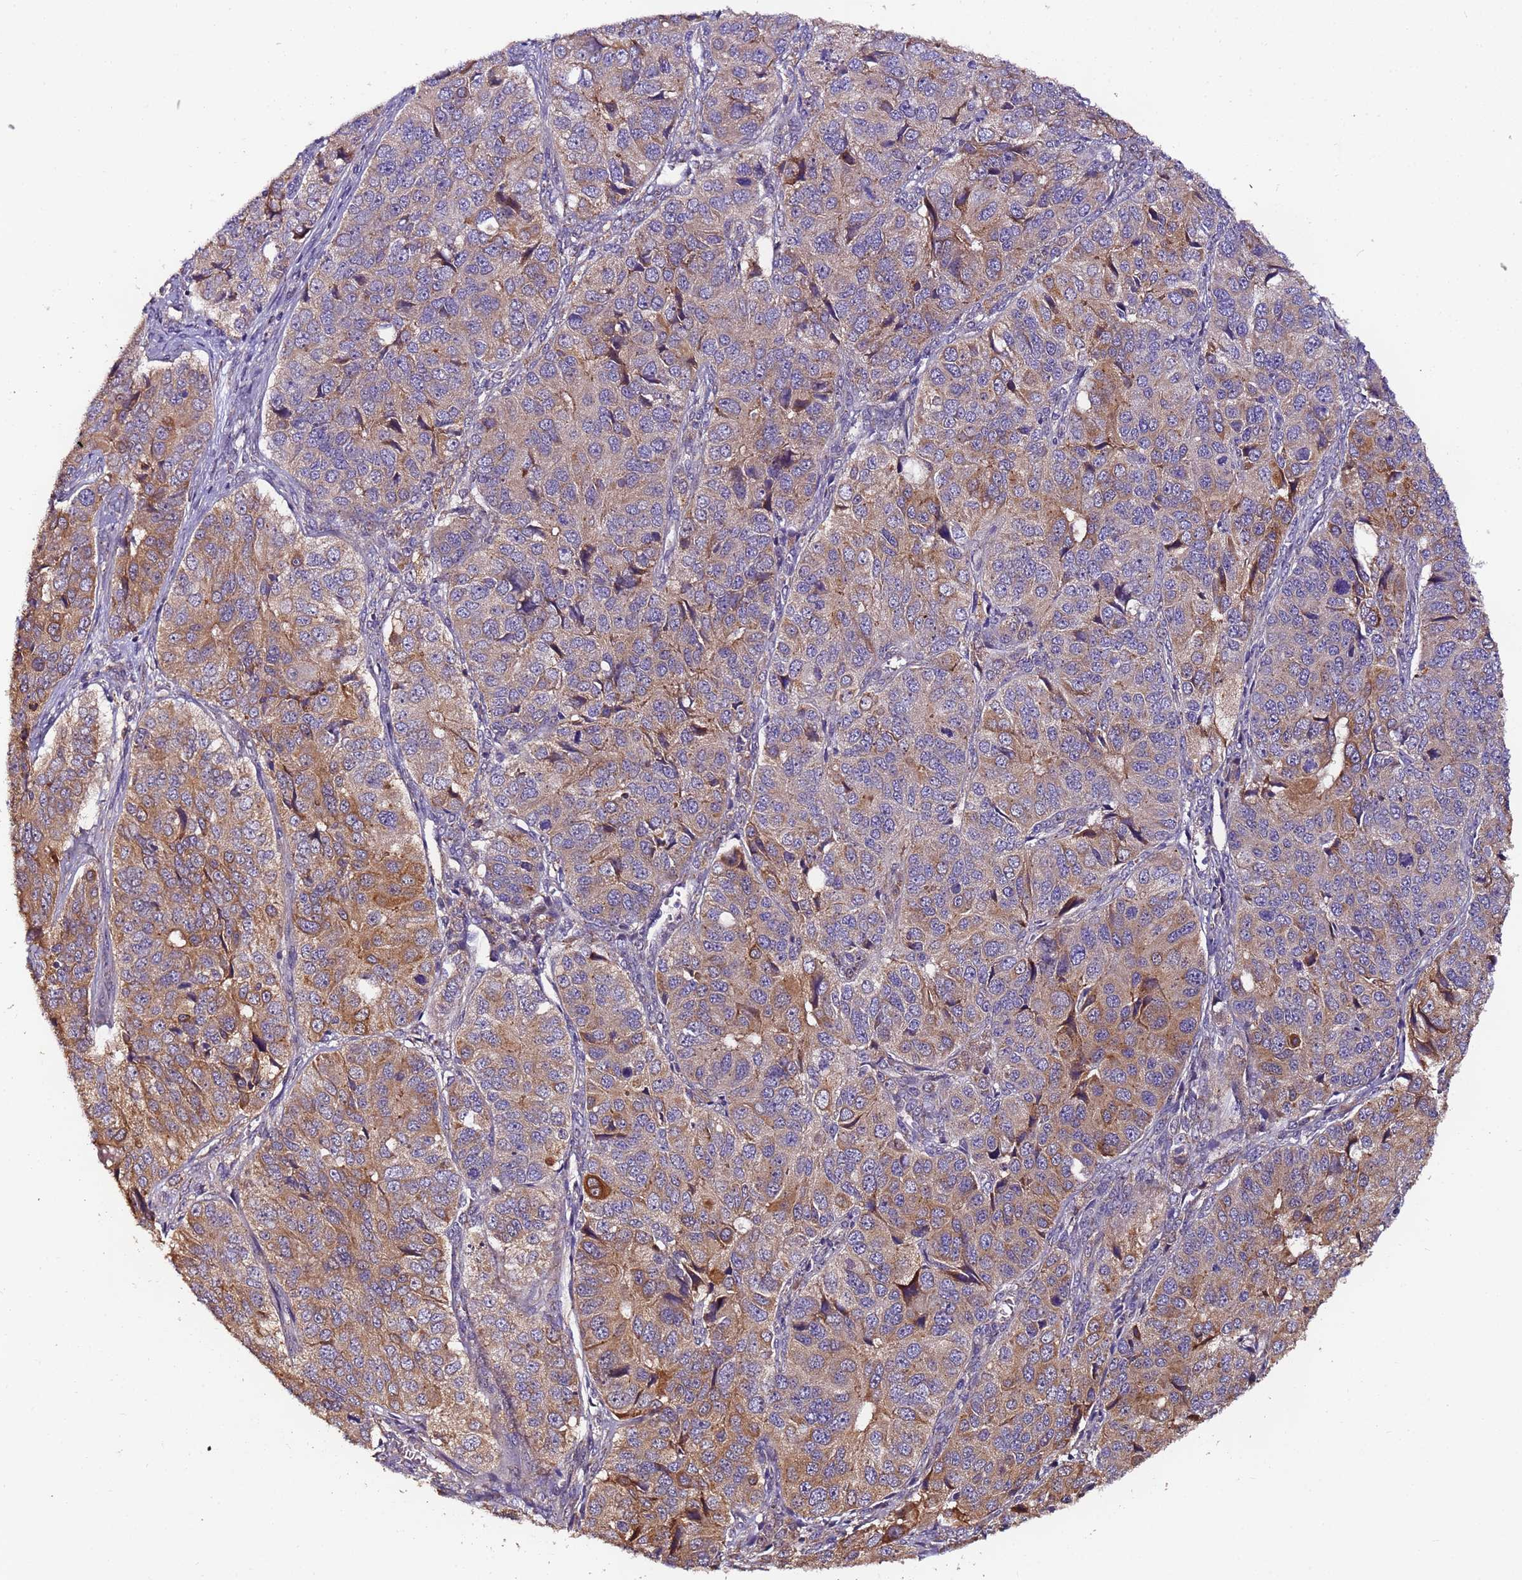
{"staining": {"intensity": "moderate", "quantity": "25%-75%", "location": "cytoplasmic/membranous"}, "tissue": "ovarian cancer", "cell_type": "Tumor cells", "image_type": "cancer", "snomed": [{"axis": "morphology", "description": "Carcinoma, endometroid"}, {"axis": "topography", "description": "Ovary"}], "caption": "Endometroid carcinoma (ovarian) stained with a protein marker reveals moderate staining in tumor cells.", "gene": "TIGAR", "patient": {"sex": "female", "age": 51}}